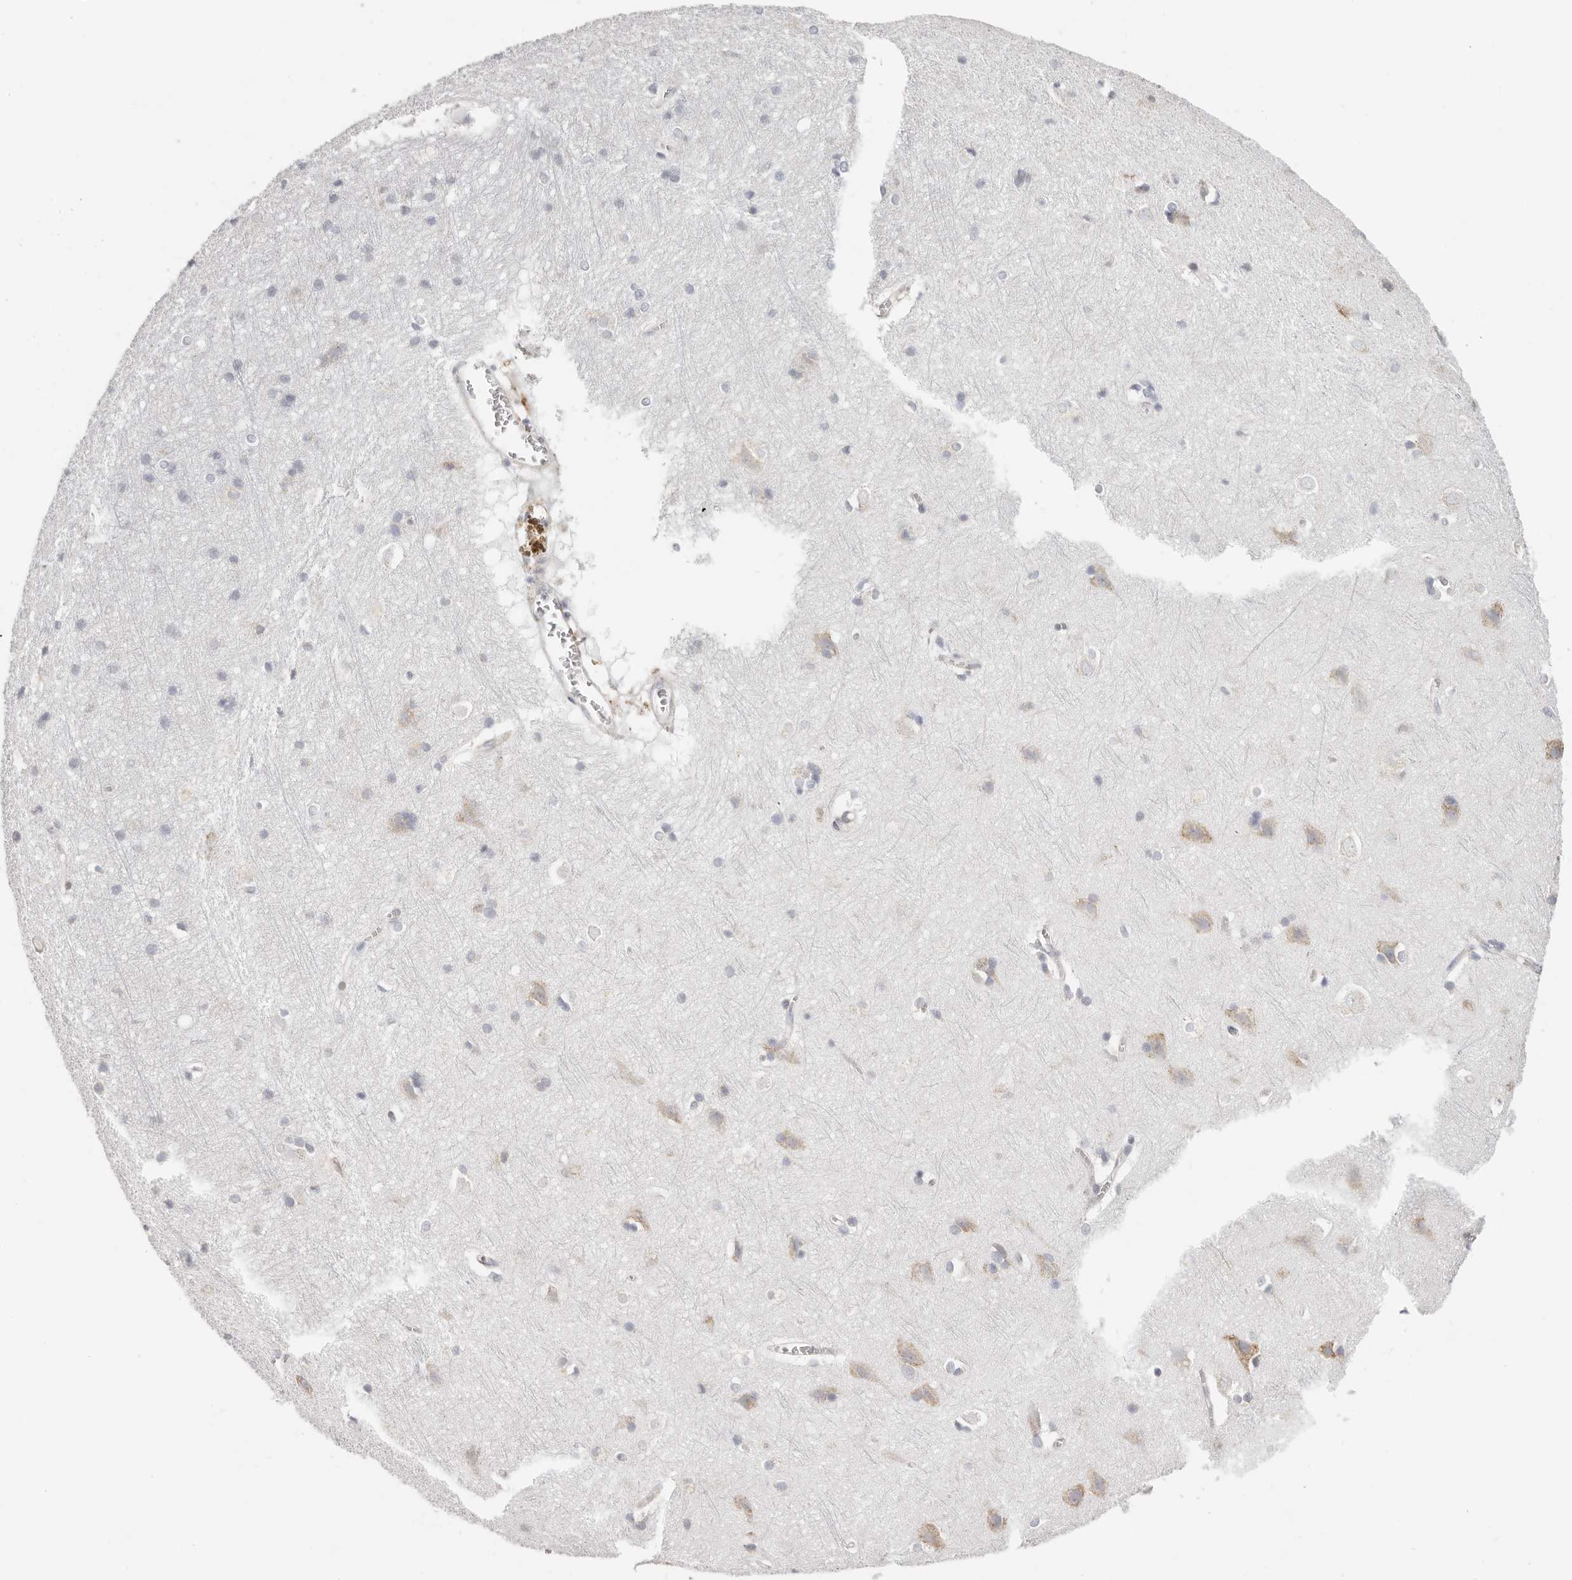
{"staining": {"intensity": "negative", "quantity": "none", "location": "none"}, "tissue": "cerebral cortex", "cell_type": "Endothelial cells", "image_type": "normal", "snomed": [{"axis": "morphology", "description": "Normal tissue, NOS"}, {"axis": "topography", "description": "Cerebral cortex"}], "caption": "The immunohistochemistry (IHC) image has no significant expression in endothelial cells of cerebral cortex. The staining is performed using DAB brown chromogen with nuclei counter-stained in using hematoxylin.", "gene": "IL32", "patient": {"sex": "male", "age": 54}}